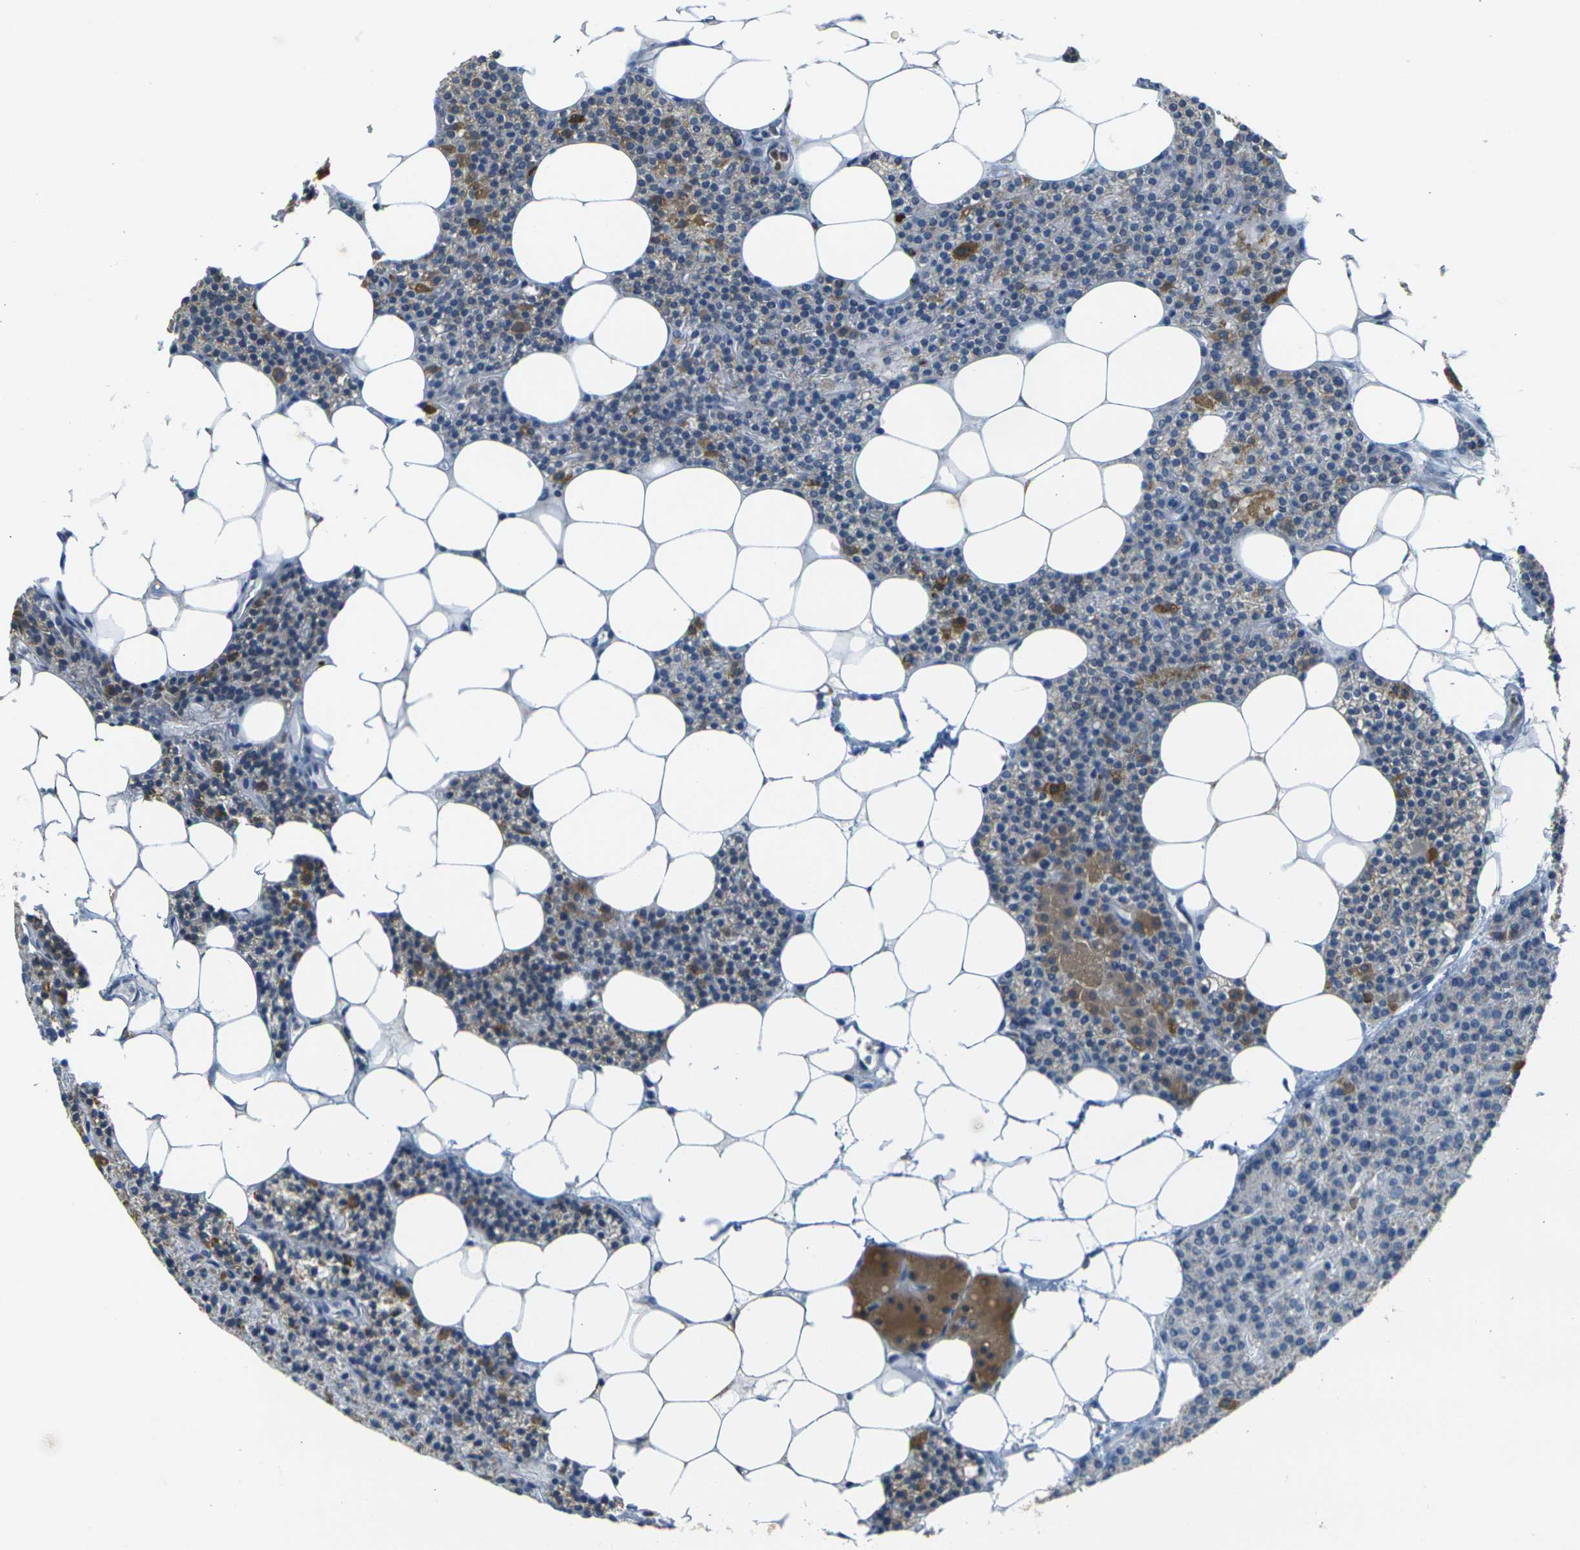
{"staining": {"intensity": "moderate", "quantity": ">75%", "location": "cytoplasmic/membranous"}, "tissue": "parathyroid gland", "cell_type": "Glandular cells", "image_type": "normal", "snomed": [{"axis": "morphology", "description": "Normal tissue, NOS"}, {"axis": "morphology", "description": "Adenoma, NOS"}, {"axis": "topography", "description": "Parathyroid gland"}], "caption": "This is a micrograph of immunohistochemistry staining of unremarkable parathyroid gland, which shows moderate staining in the cytoplasmic/membranous of glandular cells.", "gene": "PARD6B", "patient": {"sex": "female", "age": 51}}